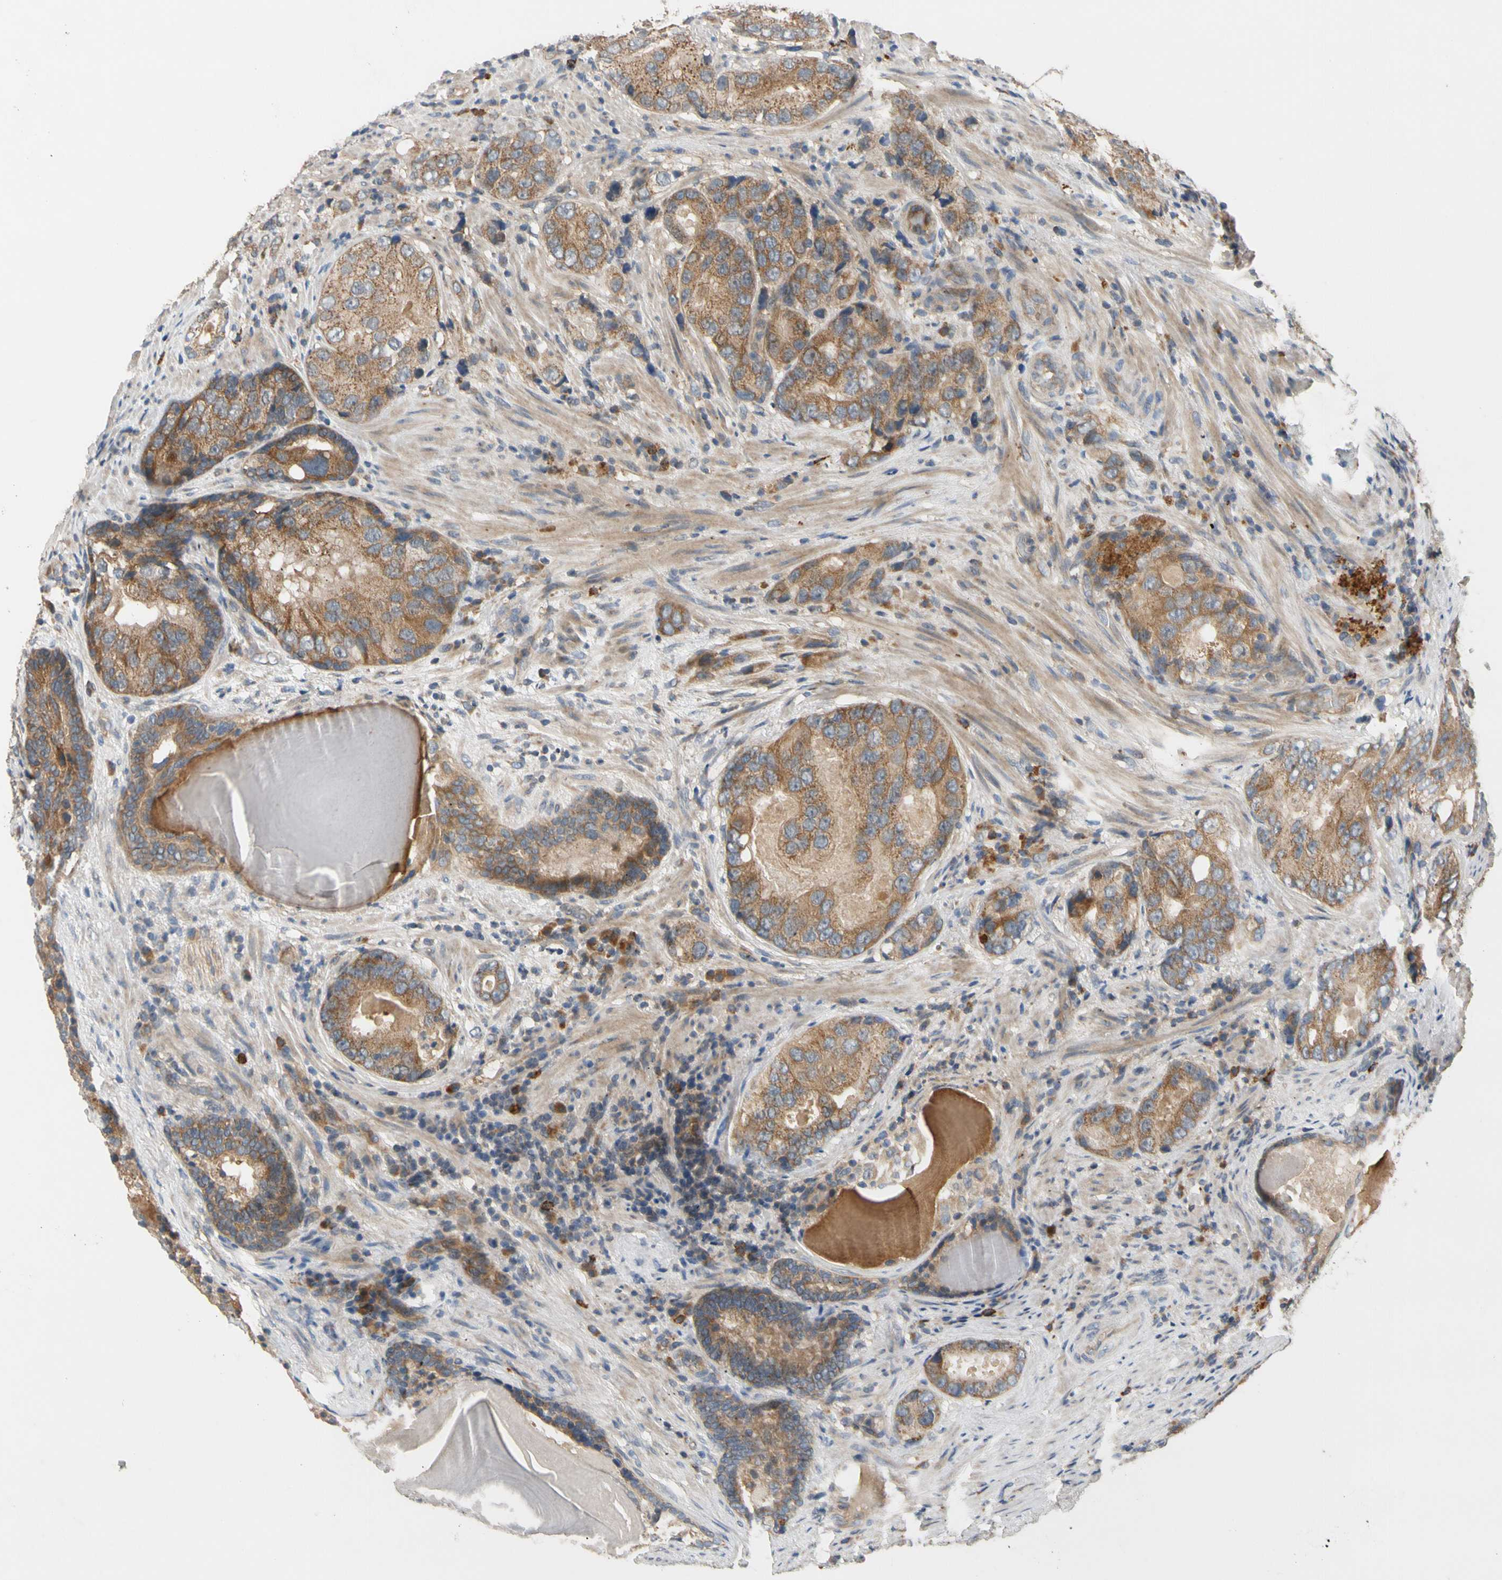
{"staining": {"intensity": "moderate", "quantity": ">75%", "location": "cytoplasmic/membranous"}, "tissue": "prostate cancer", "cell_type": "Tumor cells", "image_type": "cancer", "snomed": [{"axis": "morphology", "description": "Adenocarcinoma, High grade"}, {"axis": "topography", "description": "Prostate"}], "caption": "Brown immunohistochemical staining in prostate cancer exhibits moderate cytoplasmic/membranous expression in approximately >75% of tumor cells. The protein is stained brown, and the nuclei are stained in blue (DAB IHC with brightfield microscopy, high magnification).", "gene": "MBTPS2", "patient": {"sex": "male", "age": 66}}